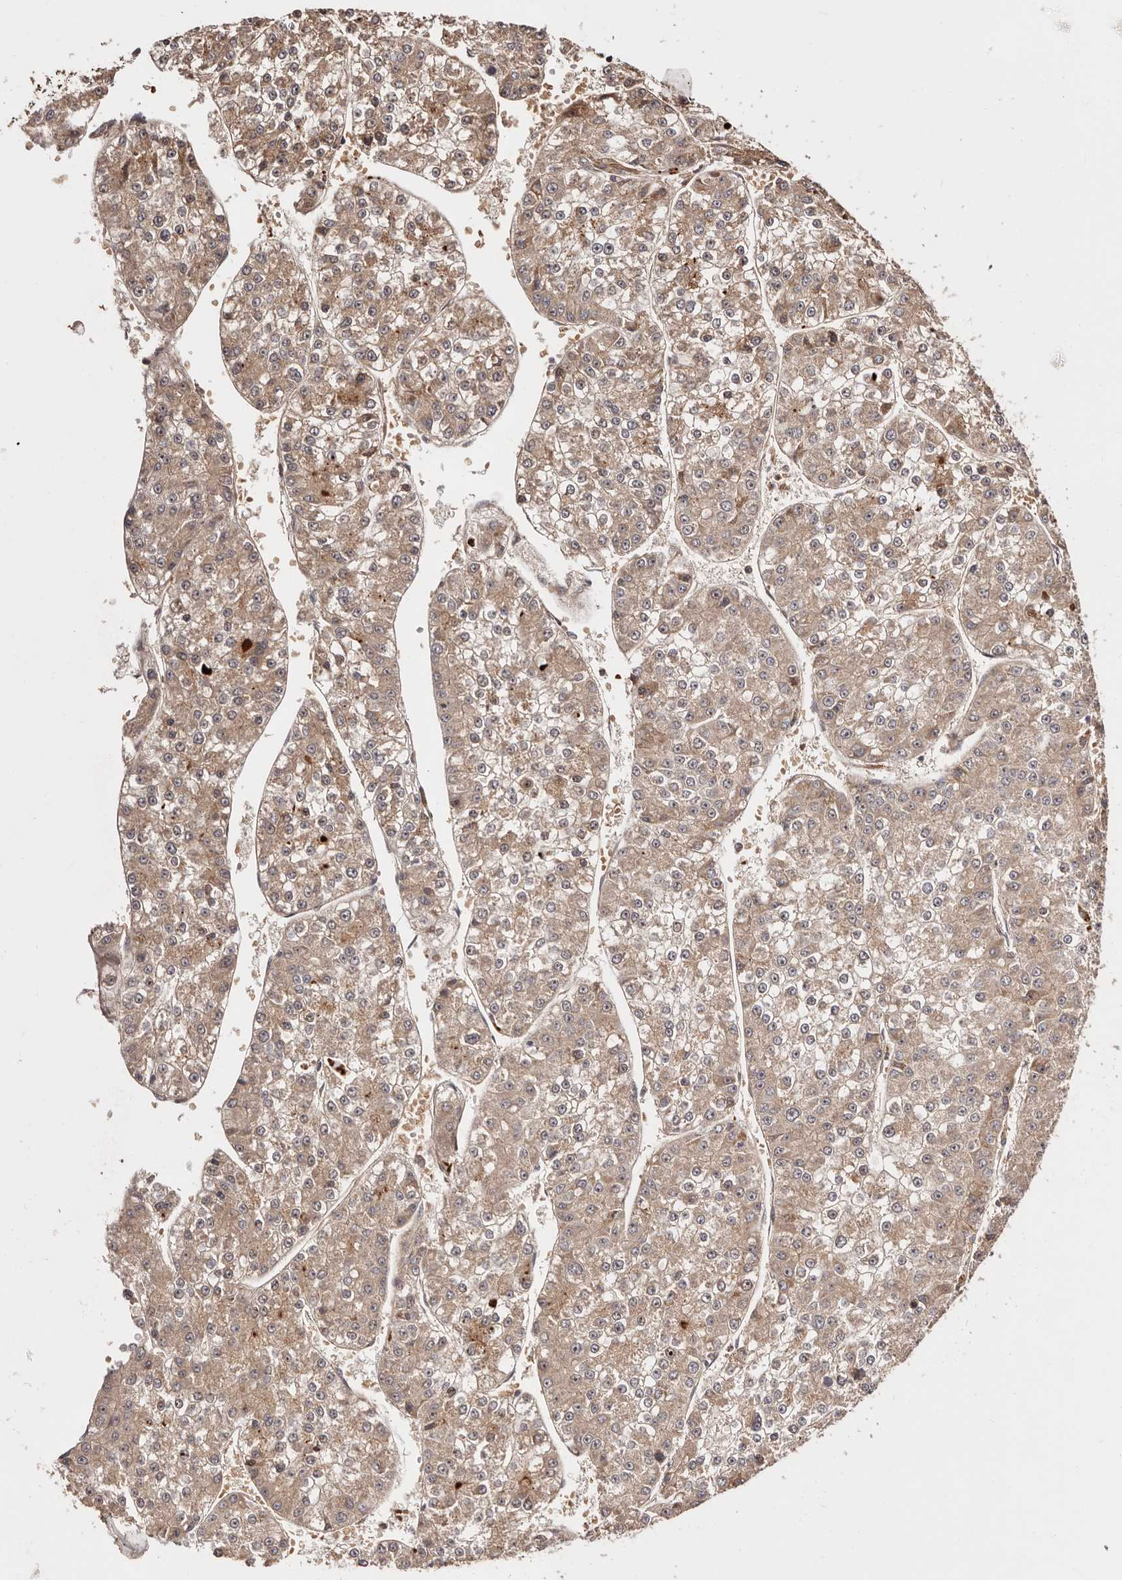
{"staining": {"intensity": "weak", "quantity": ">75%", "location": "cytoplasmic/membranous"}, "tissue": "liver cancer", "cell_type": "Tumor cells", "image_type": "cancer", "snomed": [{"axis": "morphology", "description": "Carcinoma, Hepatocellular, NOS"}, {"axis": "topography", "description": "Liver"}], "caption": "A brown stain labels weak cytoplasmic/membranous positivity of a protein in human liver hepatocellular carcinoma tumor cells.", "gene": "PTPN22", "patient": {"sex": "female", "age": 73}}